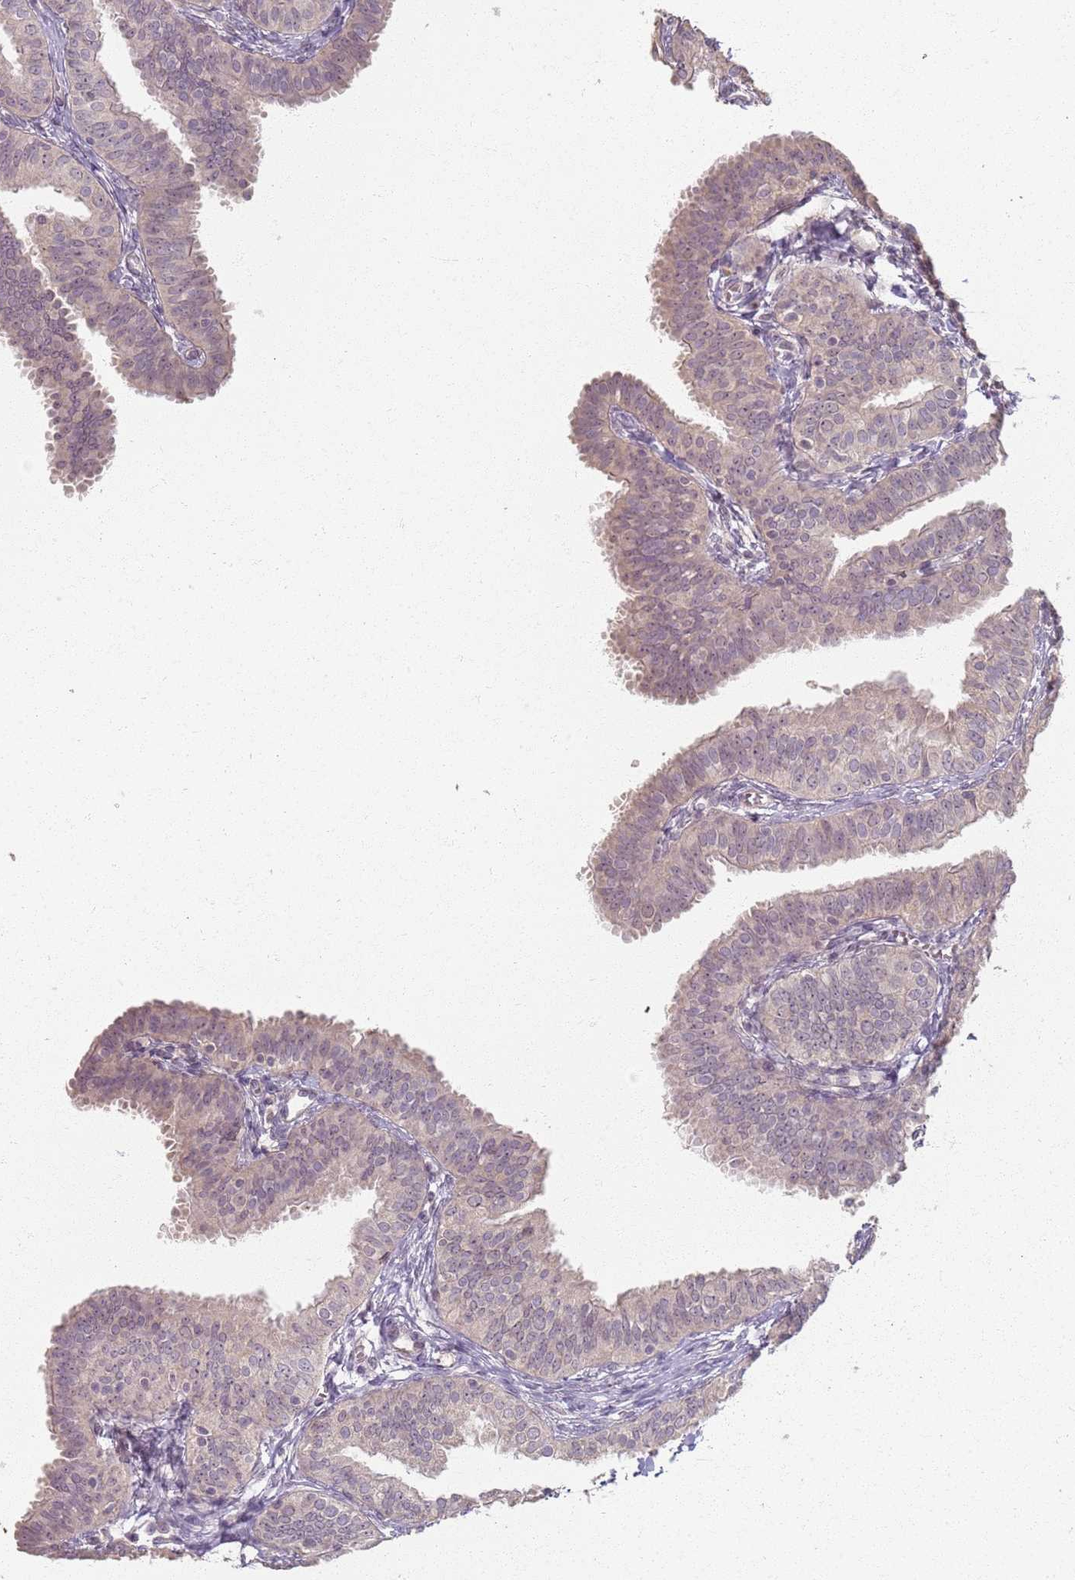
{"staining": {"intensity": "weak", "quantity": "25%-75%", "location": "cytoplasmic/membranous"}, "tissue": "fallopian tube", "cell_type": "Glandular cells", "image_type": "normal", "snomed": [{"axis": "morphology", "description": "Normal tissue, NOS"}, {"axis": "topography", "description": "Fallopian tube"}], "caption": "Immunohistochemical staining of normal fallopian tube demonstrates low levels of weak cytoplasmic/membranous expression in about 25%-75% of glandular cells. The staining is performed using DAB (3,3'-diaminobenzidine) brown chromogen to label protein expression. The nuclei are counter-stained blue using hematoxylin.", "gene": "CCDC168", "patient": {"sex": "female", "age": 35}}